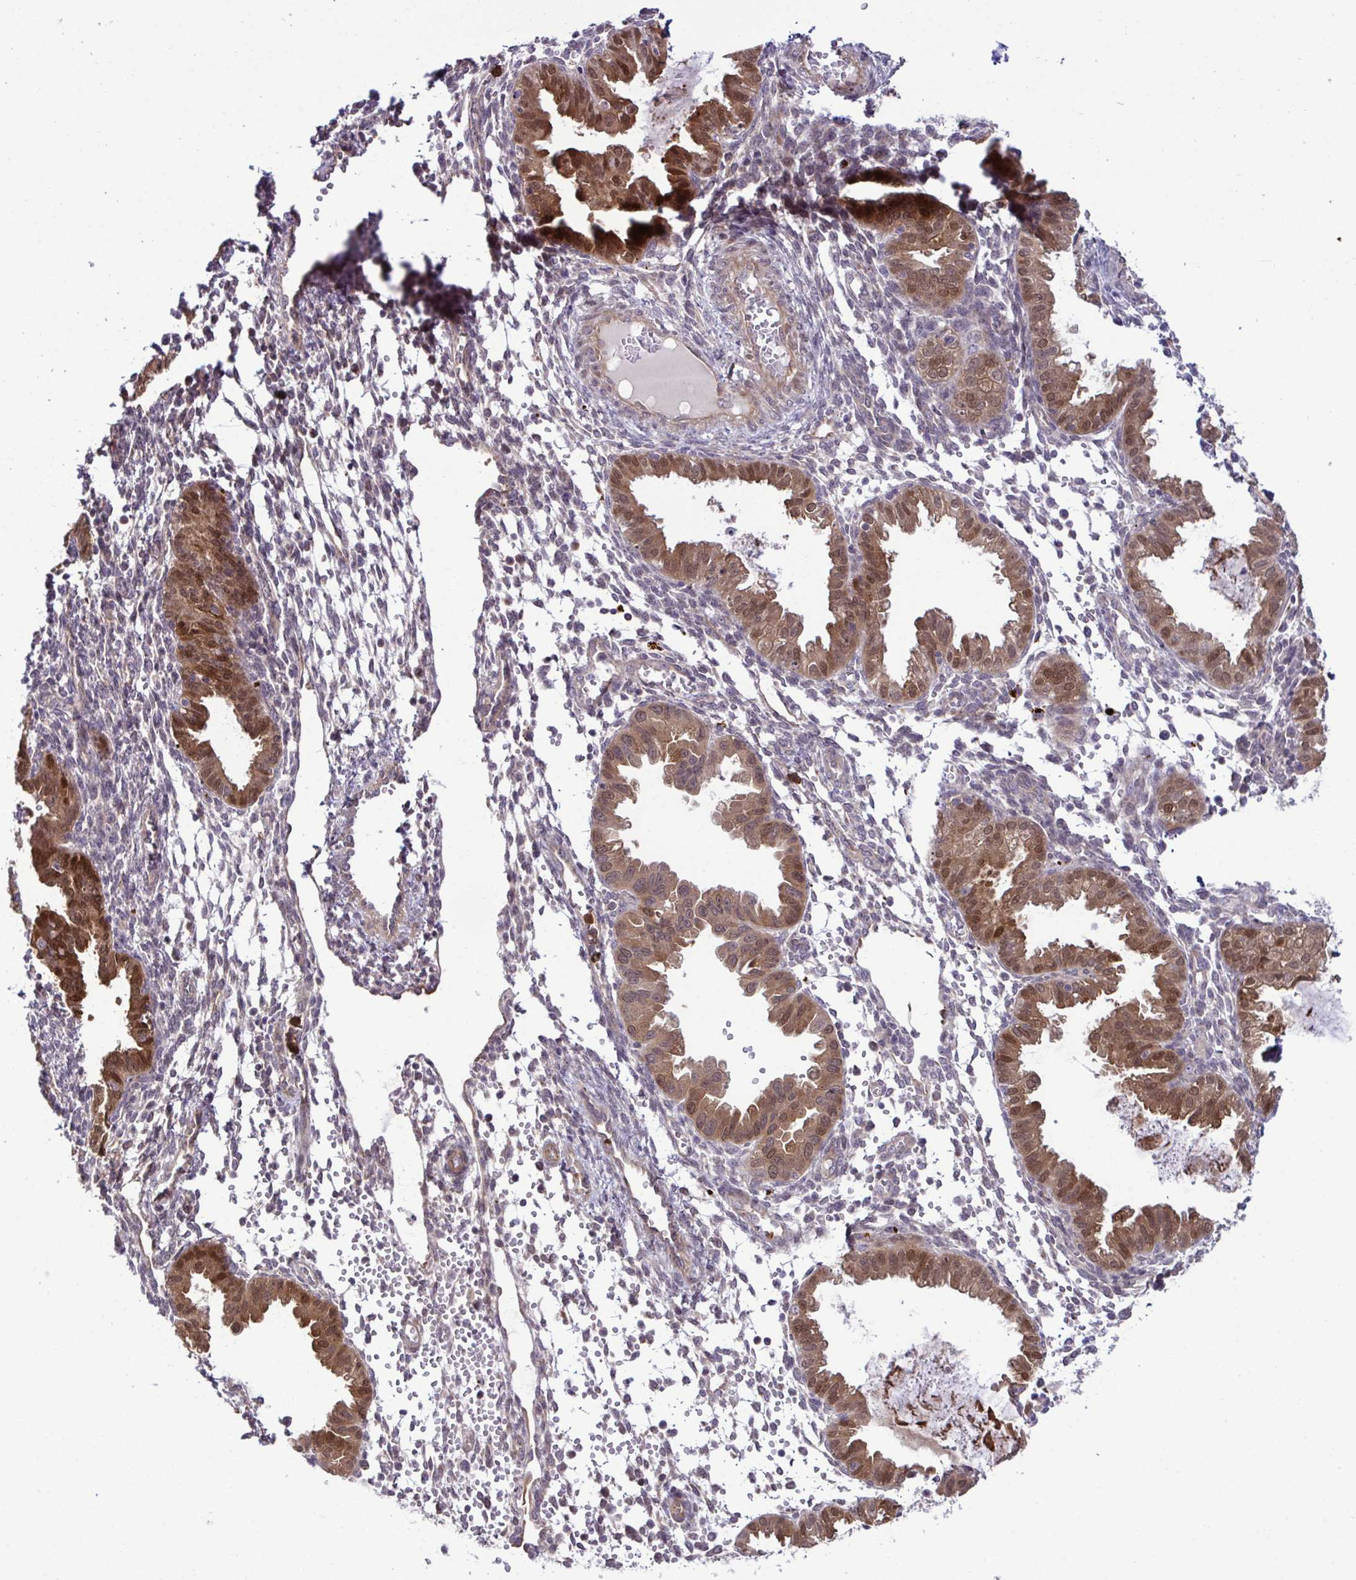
{"staining": {"intensity": "negative", "quantity": "none", "location": "none"}, "tissue": "endometrium", "cell_type": "Cells in endometrial stroma", "image_type": "normal", "snomed": [{"axis": "morphology", "description": "Normal tissue, NOS"}, {"axis": "topography", "description": "Endometrium"}], "caption": "The image reveals no significant expression in cells in endometrial stroma of endometrium.", "gene": "CMPK1", "patient": {"sex": "female", "age": 33}}